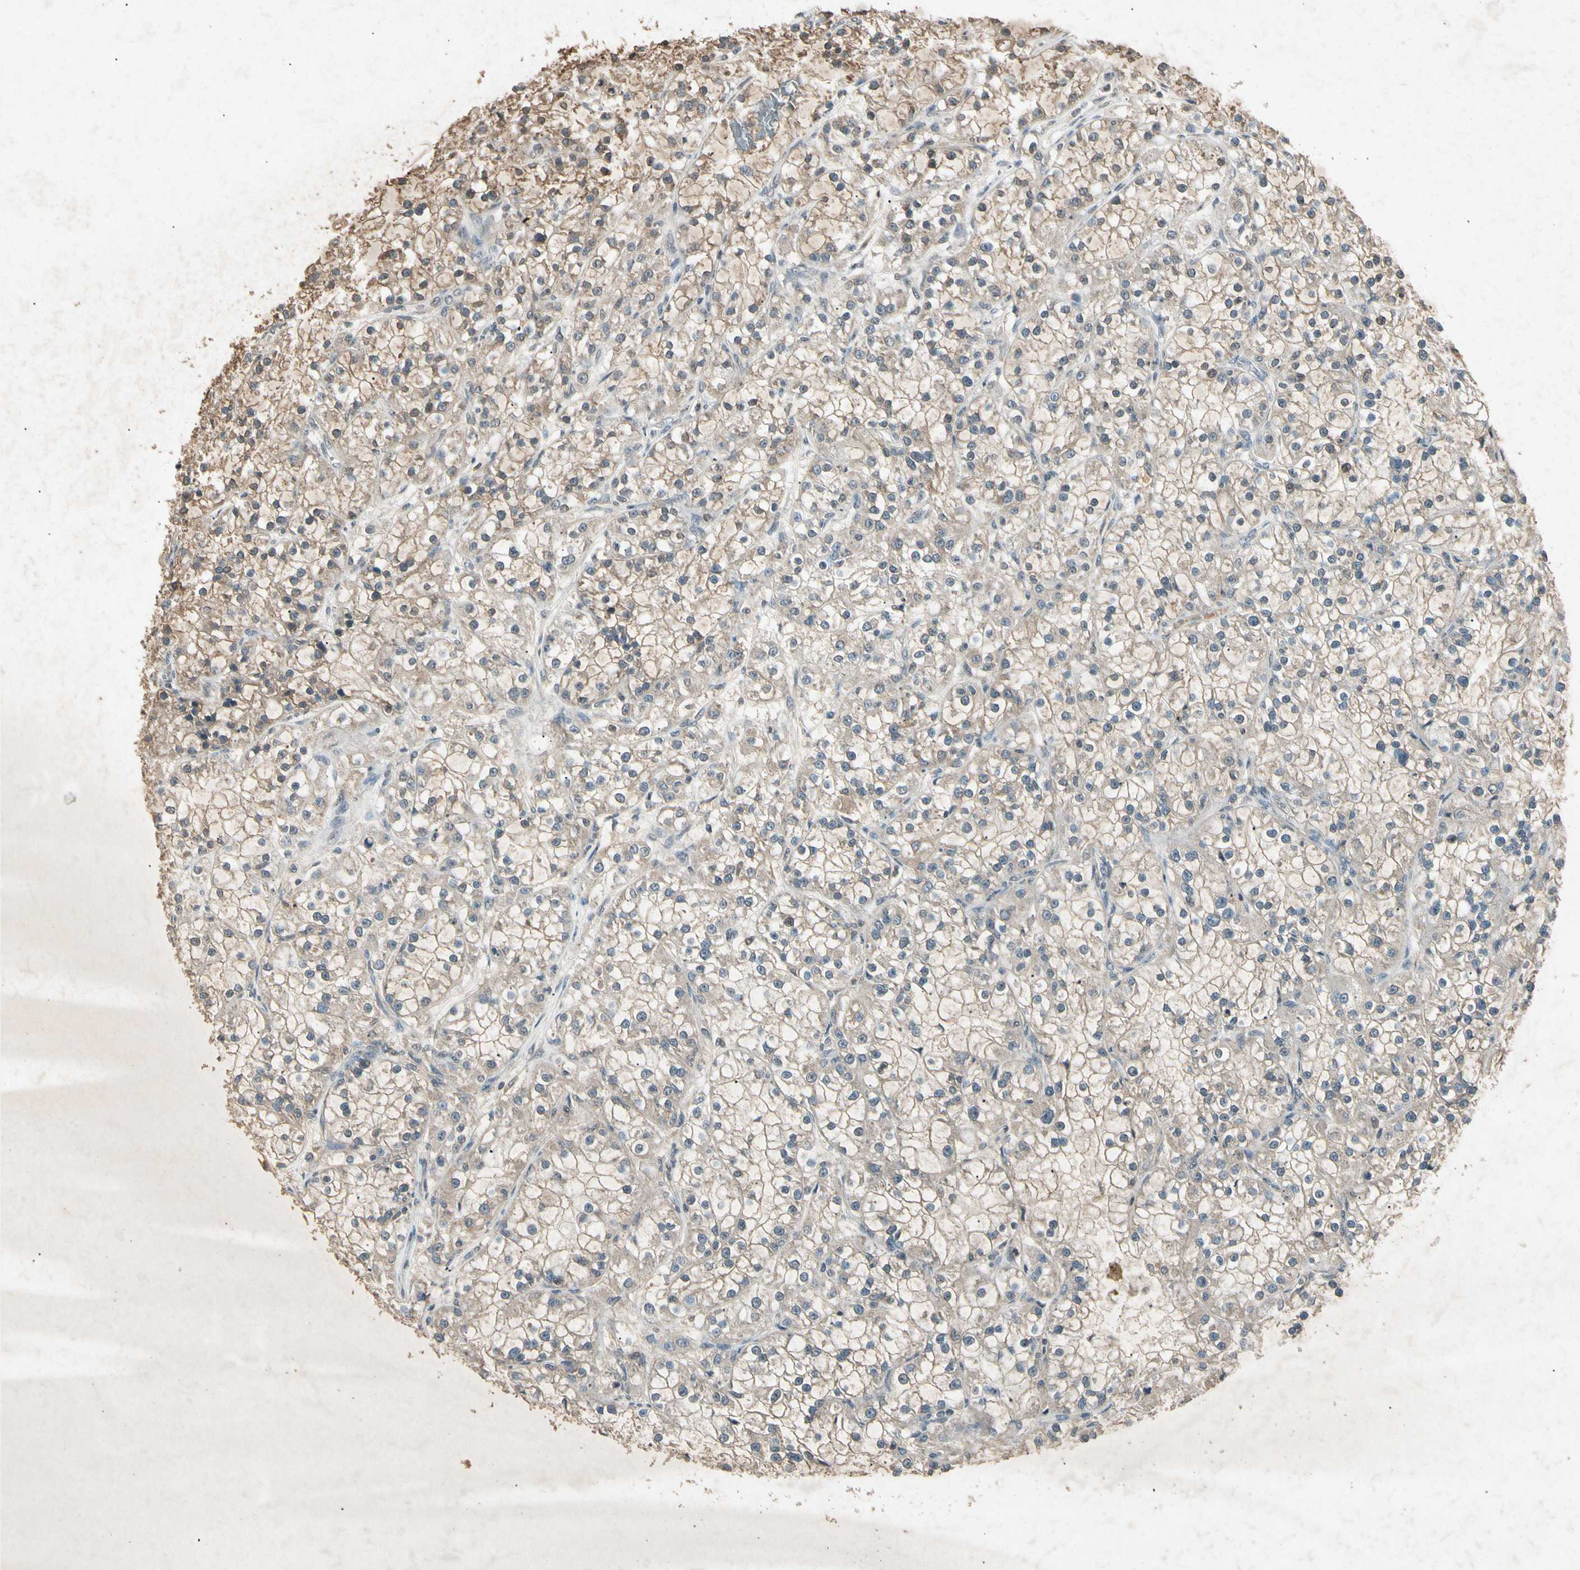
{"staining": {"intensity": "weak", "quantity": "25%-75%", "location": "cytoplasmic/membranous"}, "tissue": "renal cancer", "cell_type": "Tumor cells", "image_type": "cancer", "snomed": [{"axis": "morphology", "description": "Adenocarcinoma, NOS"}, {"axis": "topography", "description": "Kidney"}], "caption": "Human renal cancer stained for a protein (brown) exhibits weak cytoplasmic/membranous positive staining in about 25%-75% of tumor cells.", "gene": "CP", "patient": {"sex": "female", "age": 52}}